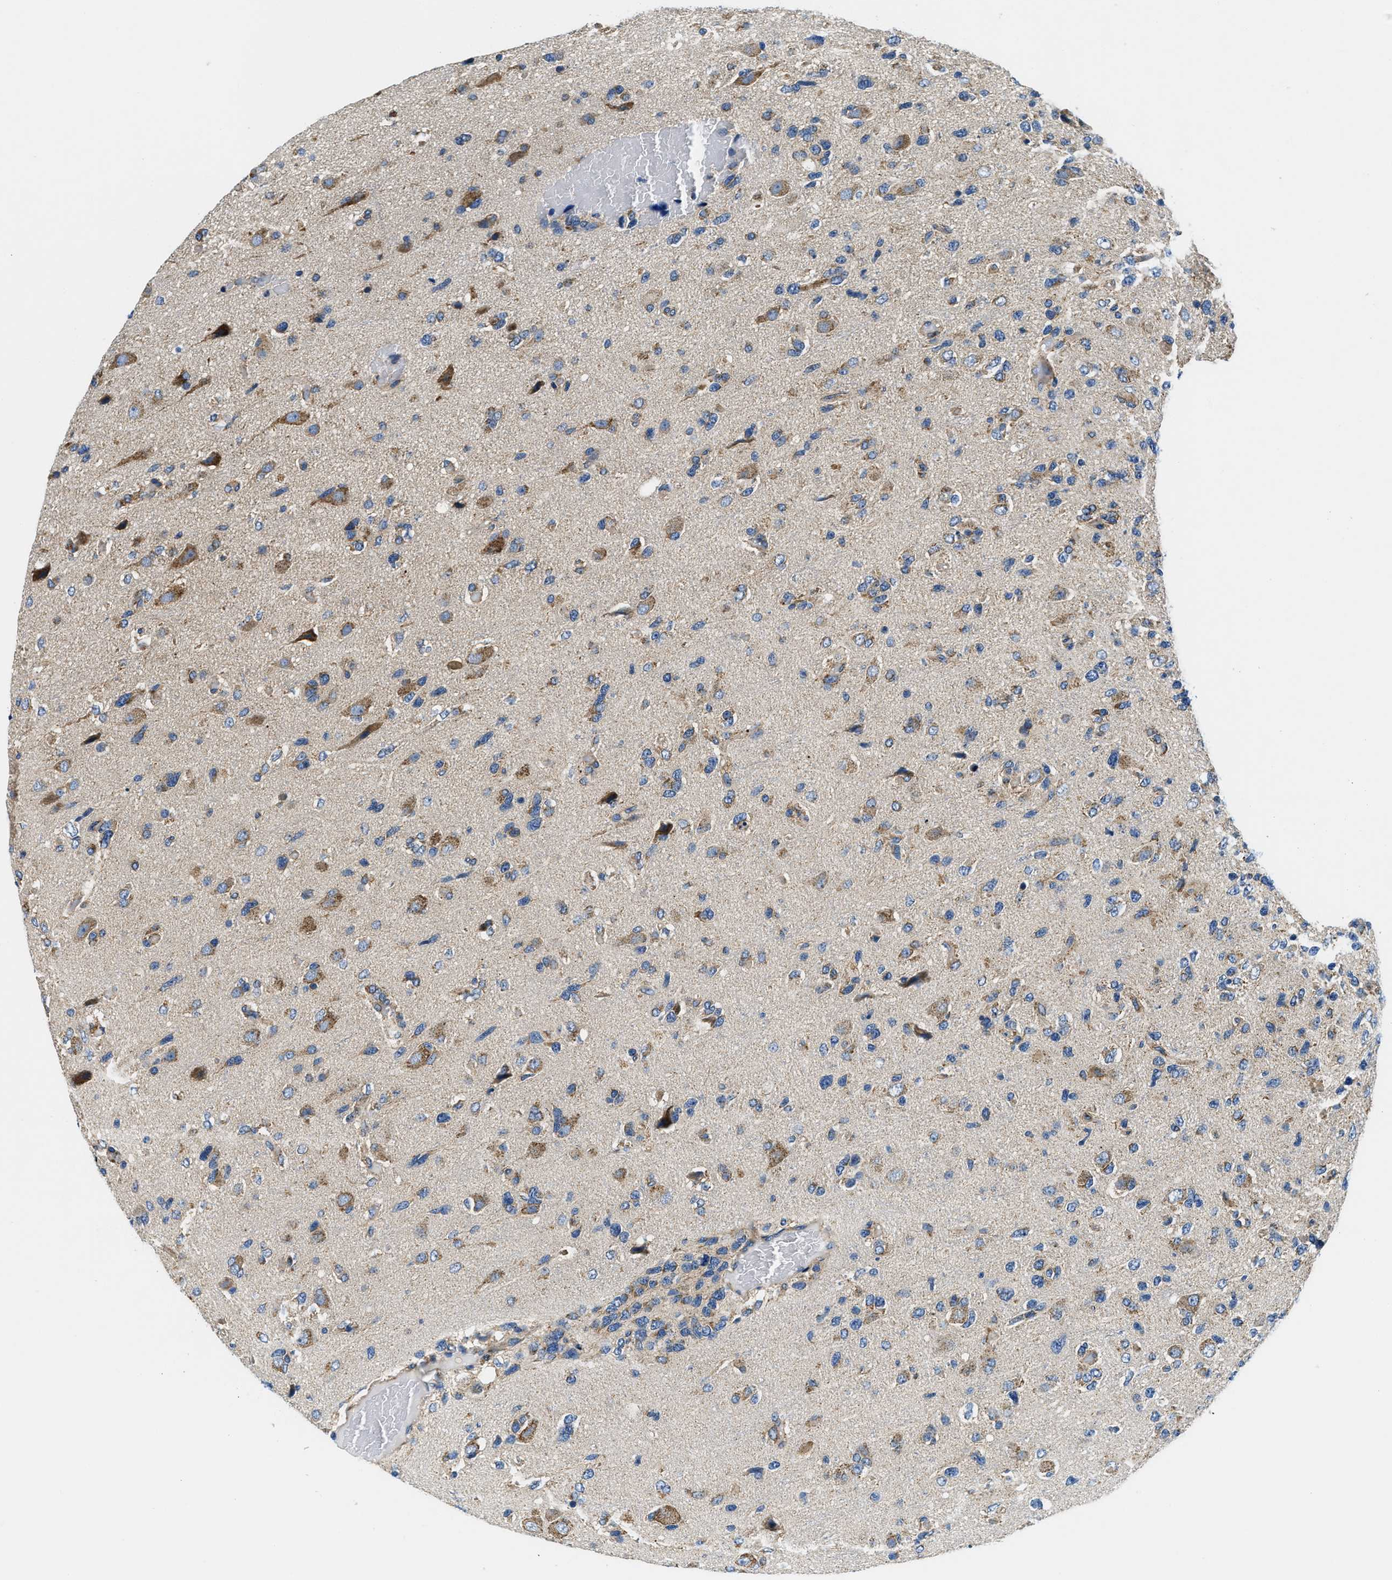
{"staining": {"intensity": "moderate", "quantity": "<25%", "location": "cytoplasmic/membranous"}, "tissue": "glioma", "cell_type": "Tumor cells", "image_type": "cancer", "snomed": [{"axis": "morphology", "description": "Glioma, malignant, High grade"}, {"axis": "topography", "description": "Brain"}], "caption": "This image demonstrates immunohistochemistry staining of human glioma, with low moderate cytoplasmic/membranous staining in approximately <25% of tumor cells.", "gene": "SAMD4B", "patient": {"sex": "female", "age": 58}}